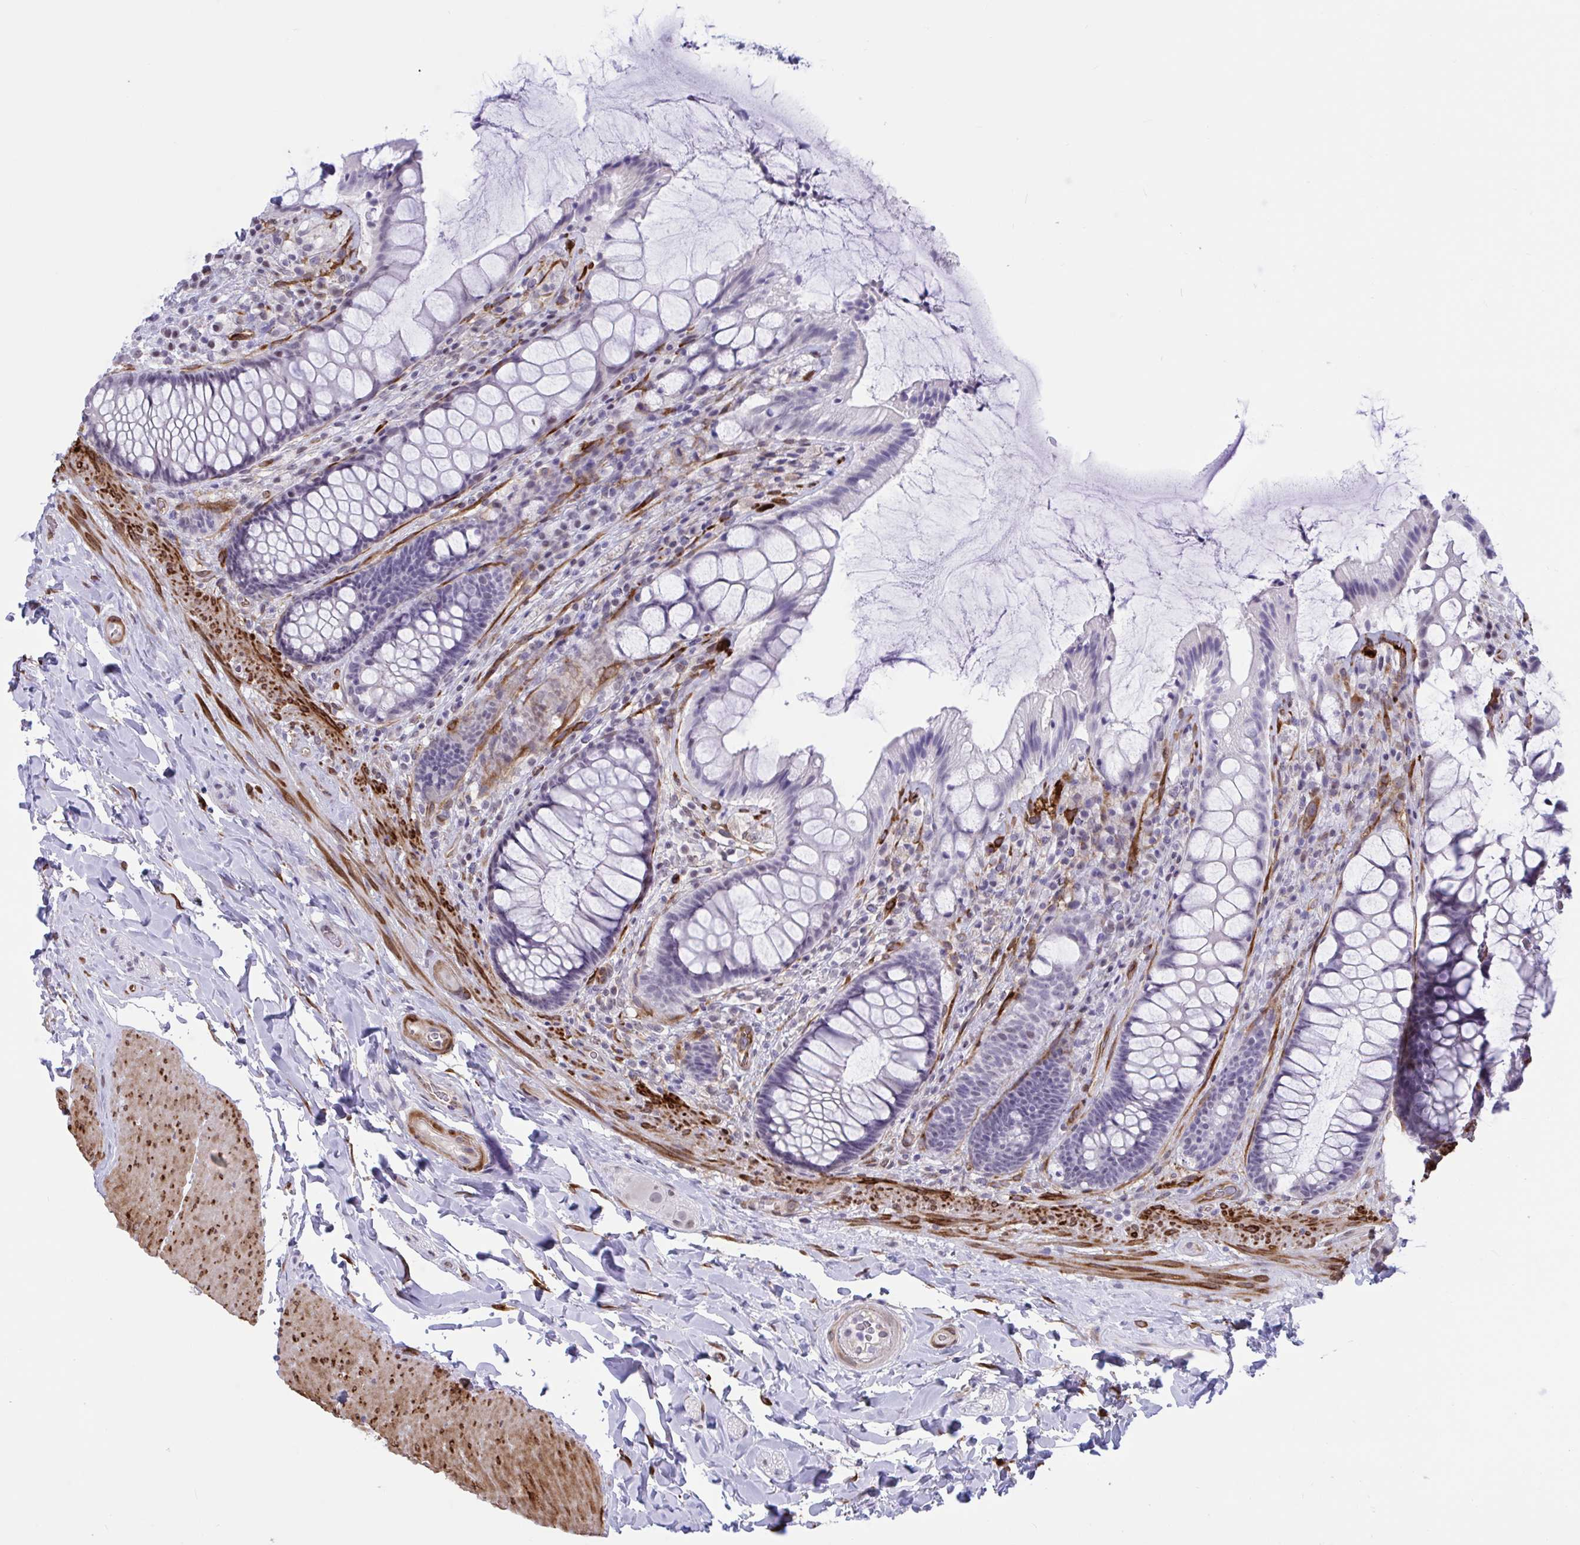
{"staining": {"intensity": "negative", "quantity": "none", "location": "none"}, "tissue": "rectum", "cell_type": "Glandular cells", "image_type": "normal", "snomed": [{"axis": "morphology", "description": "Normal tissue, NOS"}, {"axis": "topography", "description": "Rectum"}], "caption": "Rectum was stained to show a protein in brown. There is no significant positivity in glandular cells.", "gene": "EML1", "patient": {"sex": "female", "age": 58}}